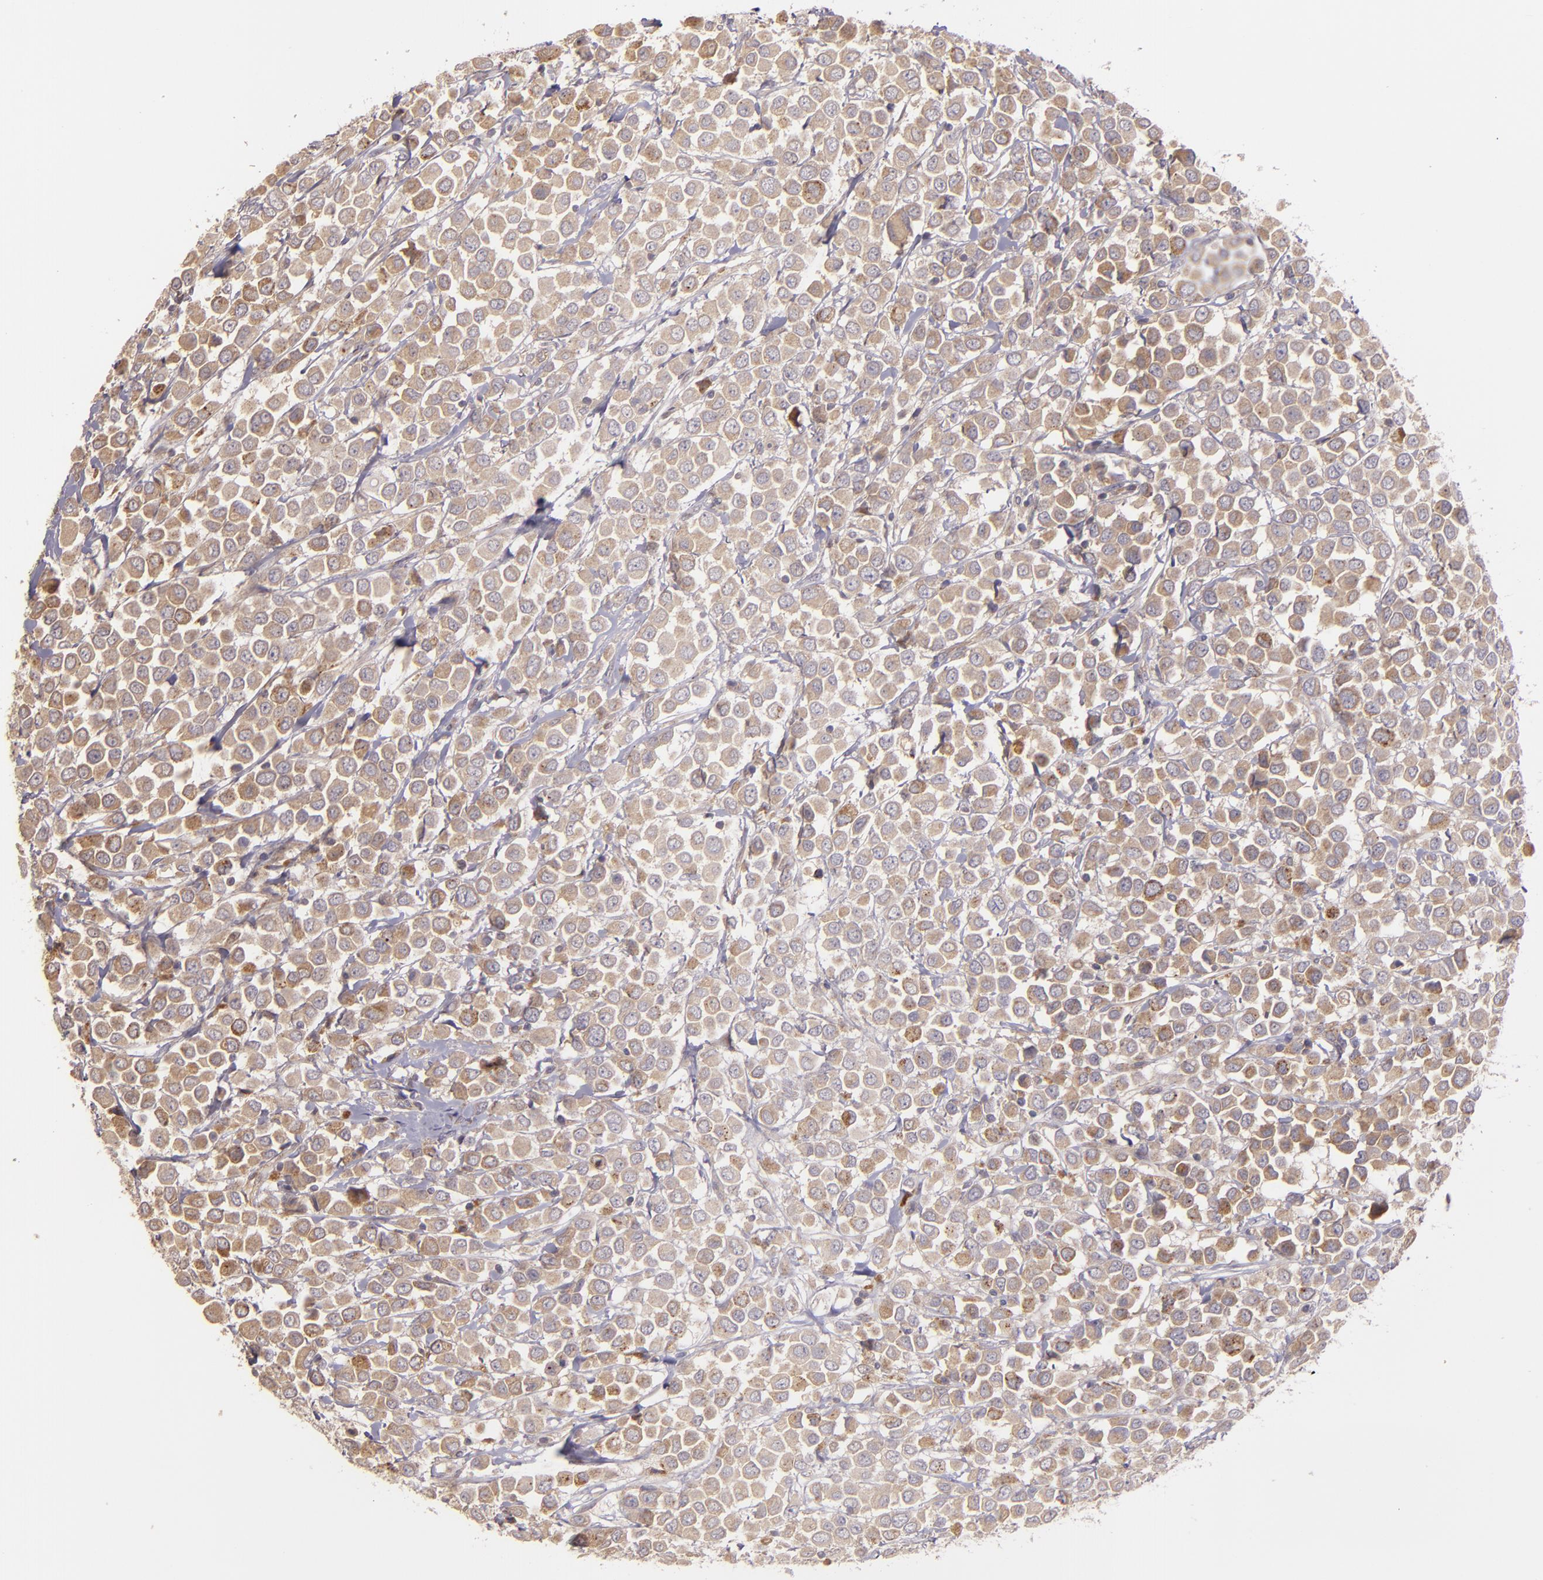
{"staining": {"intensity": "moderate", "quantity": ">75%", "location": "cytoplasmic/membranous"}, "tissue": "breast cancer", "cell_type": "Tumor cells", "image_type": "cancer", "snomed": [{"axis": "morphology", "description": "Duct carcinoma"}, {"axis": "topography", "description": "Breast"}], "caption": "An image of breast intraductal carcinoma stained for a protein shows moderate cytoplasmic/membranous brown staining in tumor cells. (DAB = brown stain, brightfield microscopy at high magnification).", "gene": "ECE1", "patient": {"sex": "female", "age": 61}}